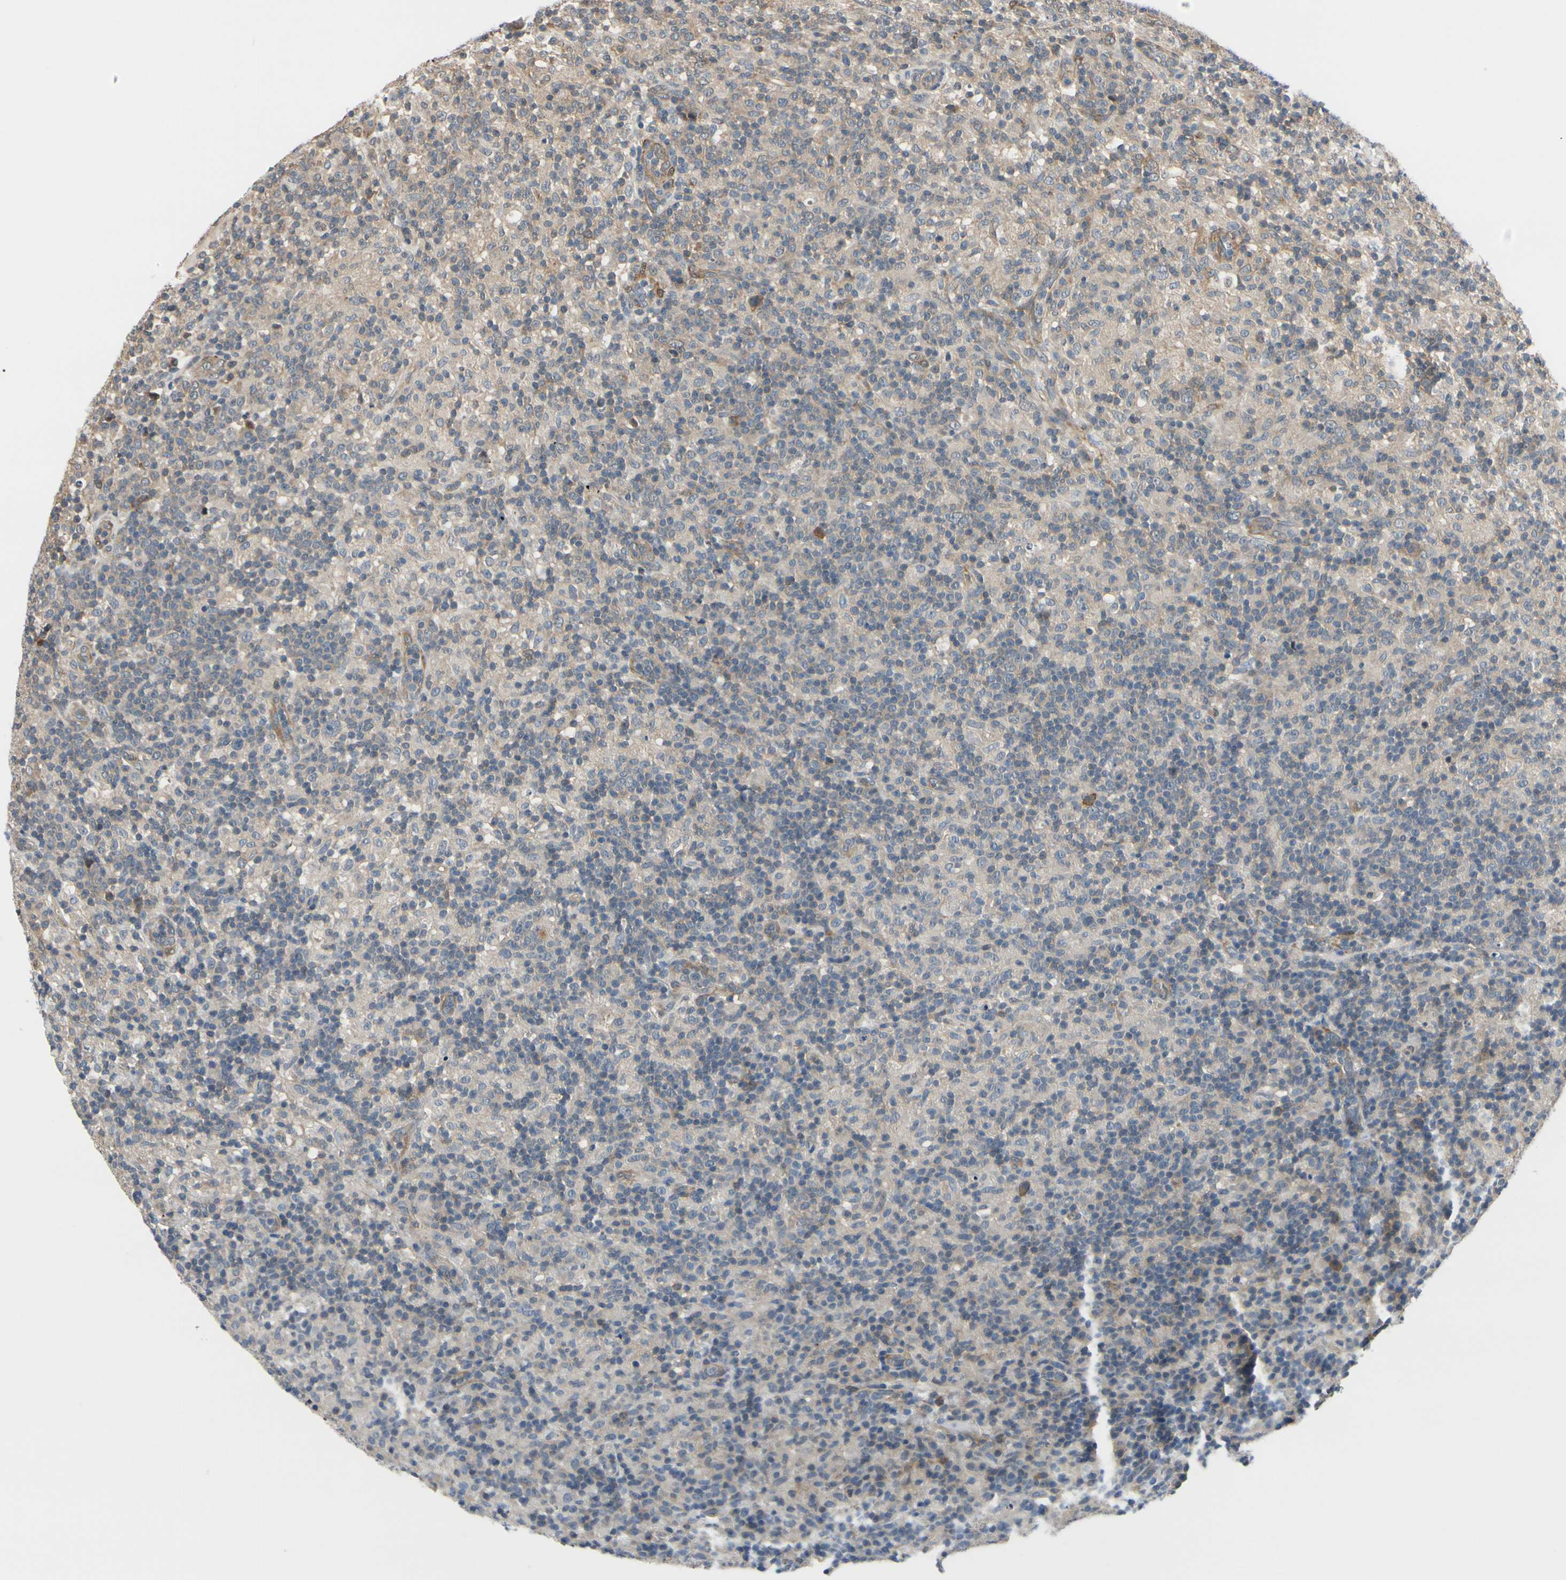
{"staining": {"intensity": "negative", "quantity": "none", "location": "none"}, "tissue": "lymphoma", "cell_type": "Tumor cells", "image_type": "cancer", "snomed": [{"axis": "morphology", "description": "Hodgkin's disease, NOS"}, {"axis": "topography", "description": "Lymph node"}], "caption": "Immunohistochemical staining of human Hodgkin's disease shows no significant staining in tumor cells.", "gene": "RASGRF1", "patient": {"sex": "male", "age": 70}}